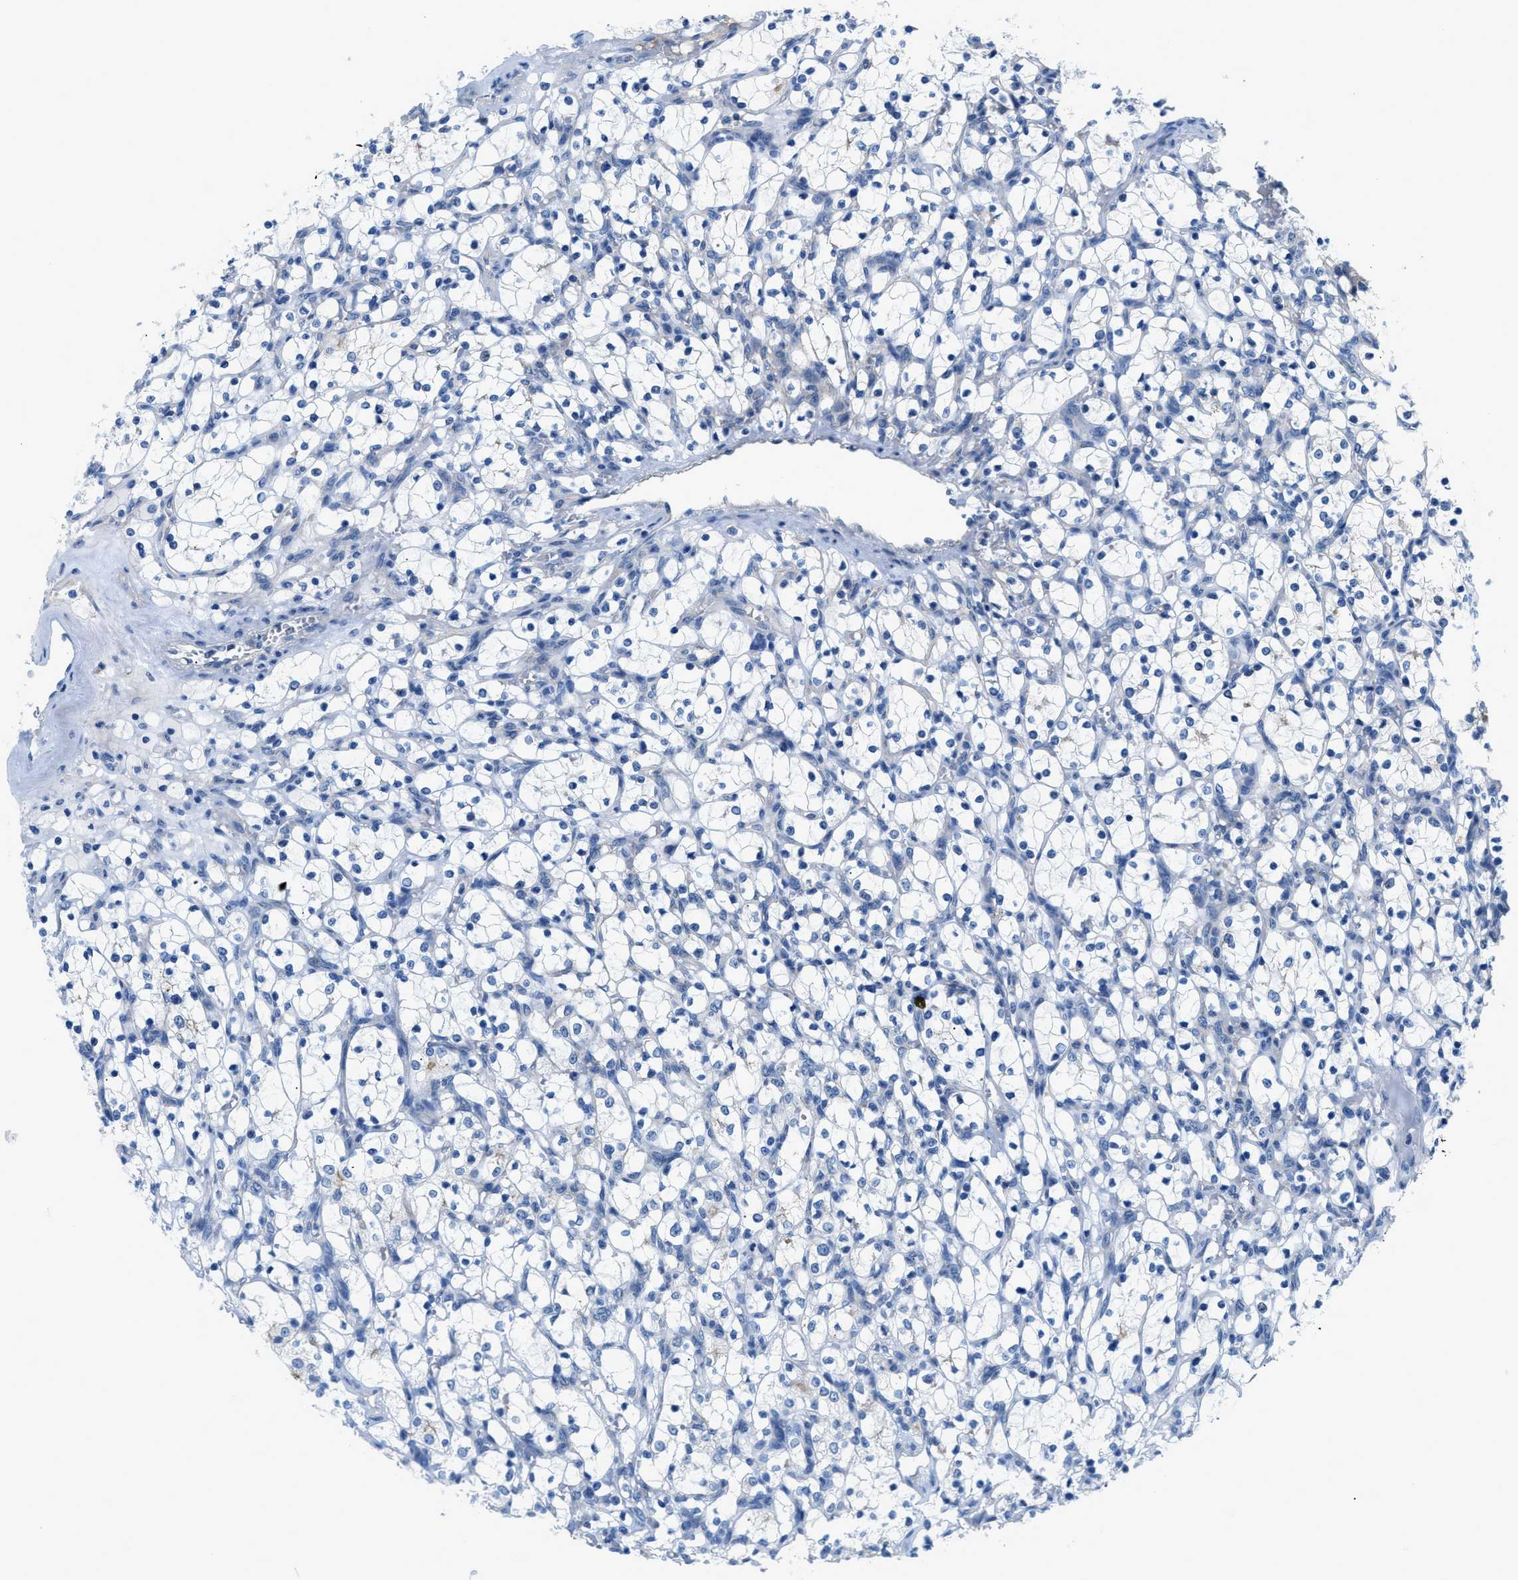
{"staining": {"intensity": "negative", "quantity": "none", "location": "none"}, "tissue": "renal cancer", "cell_type": "Tumor cells", "image_type": "cancer", "snomed": [{"axis": "morphology", "description": "Adenocarcinoma, NOS"}, {"axis": "topography", "description": "Kidney"}], "caption": "Tumor cells are negative for protein expression in human renal cancer.", "gene": "FDCSP", "patient": {"sex": "female", "age": 69}}